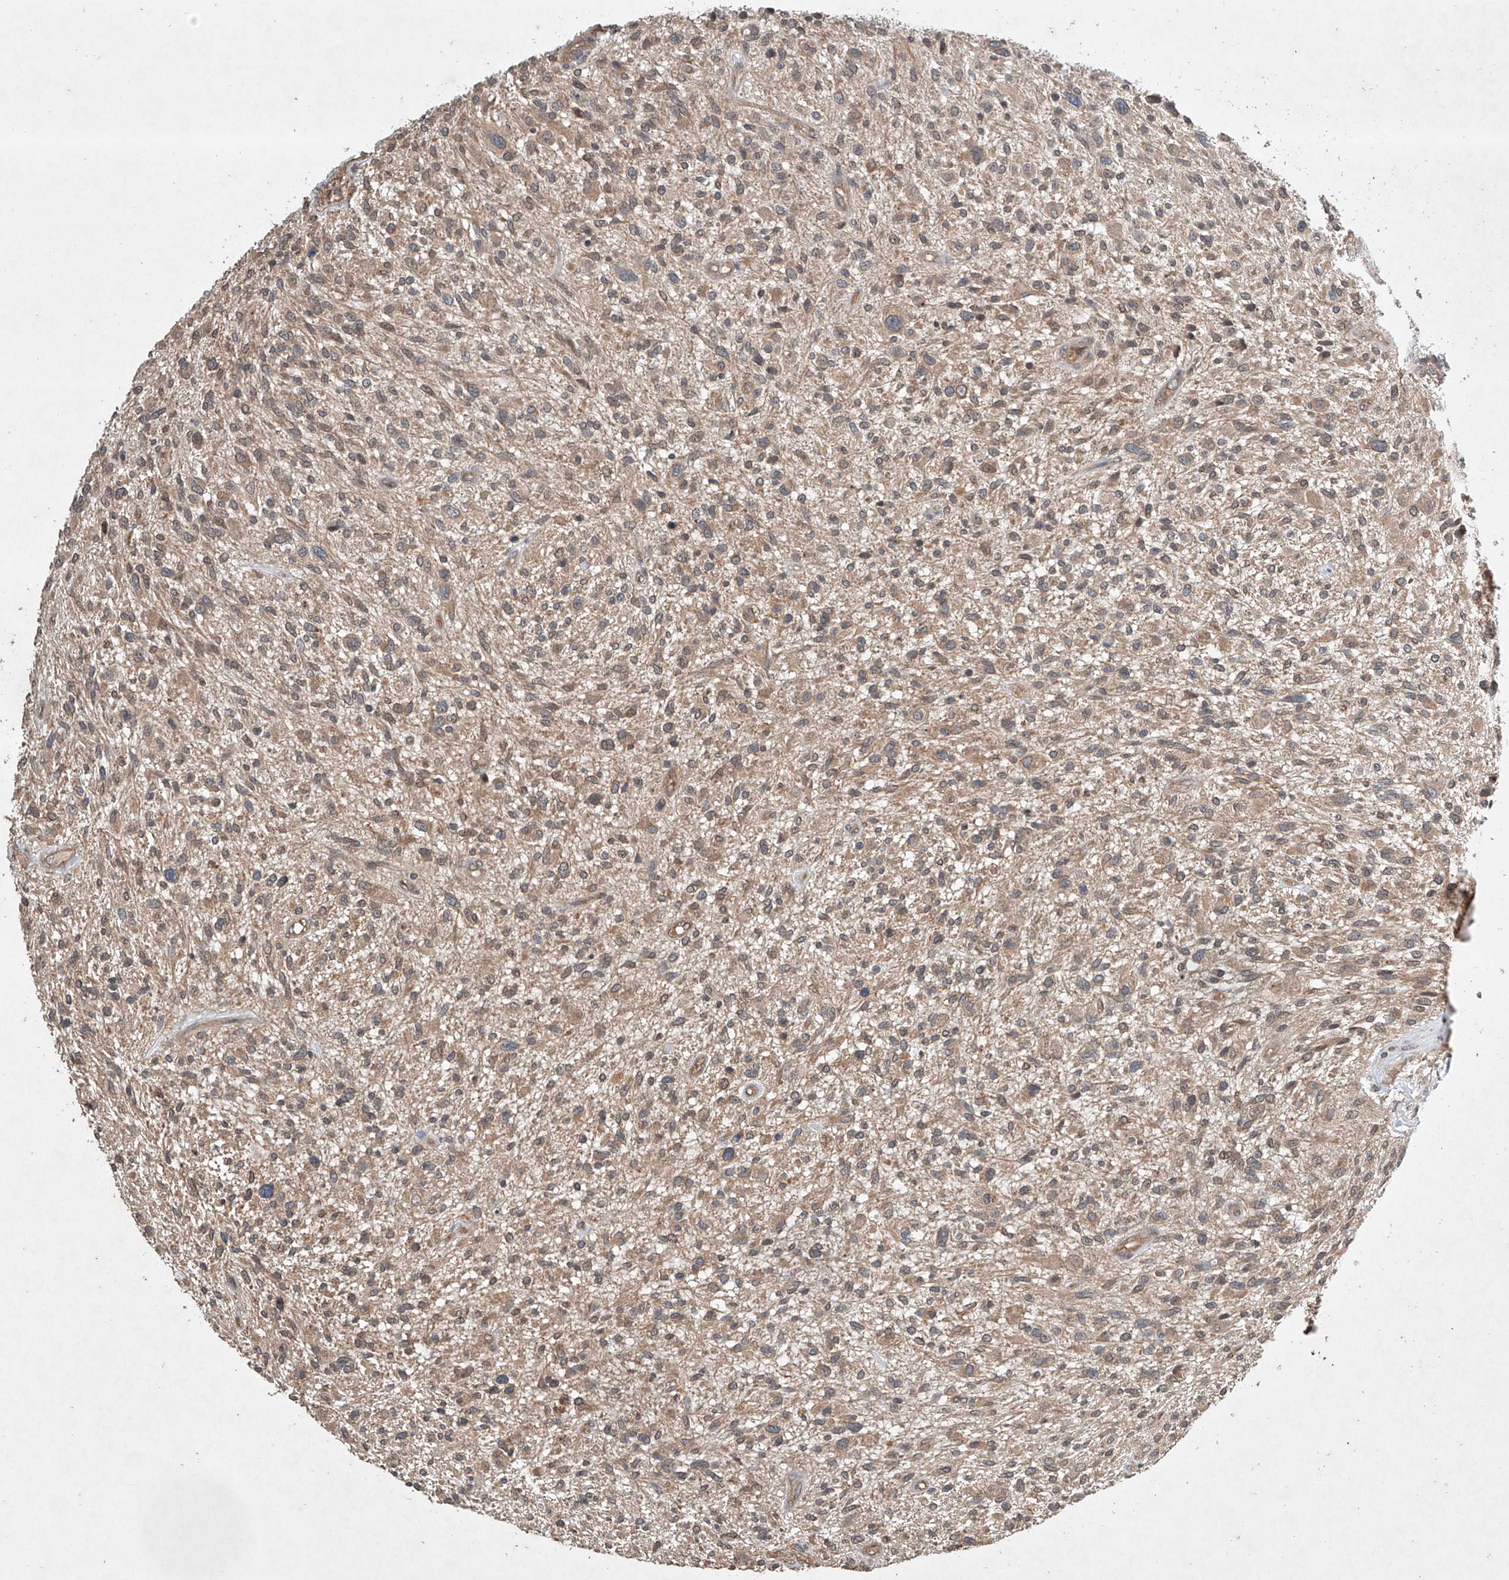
{"staining": {"intensity": "weak", "quantity": ">75%", "location": "cytoplasmic/membranous"}, "tissue": "glioma", "cell_type": "Tumor cells", "image_type": "cancer", "snomed": [{"axis": "morphology", "description": "Glioma, malignant, High grade"}, {"axis": "topography", "description": "Brain"}], "caption": "The photomicrograph reveals staining of glioma, revealing weak cytoplasmic/membranous protein expression (brown color) within tumor cells.", "gene": "LURAP1", "patient": {"sex": "male", "age": 47}}